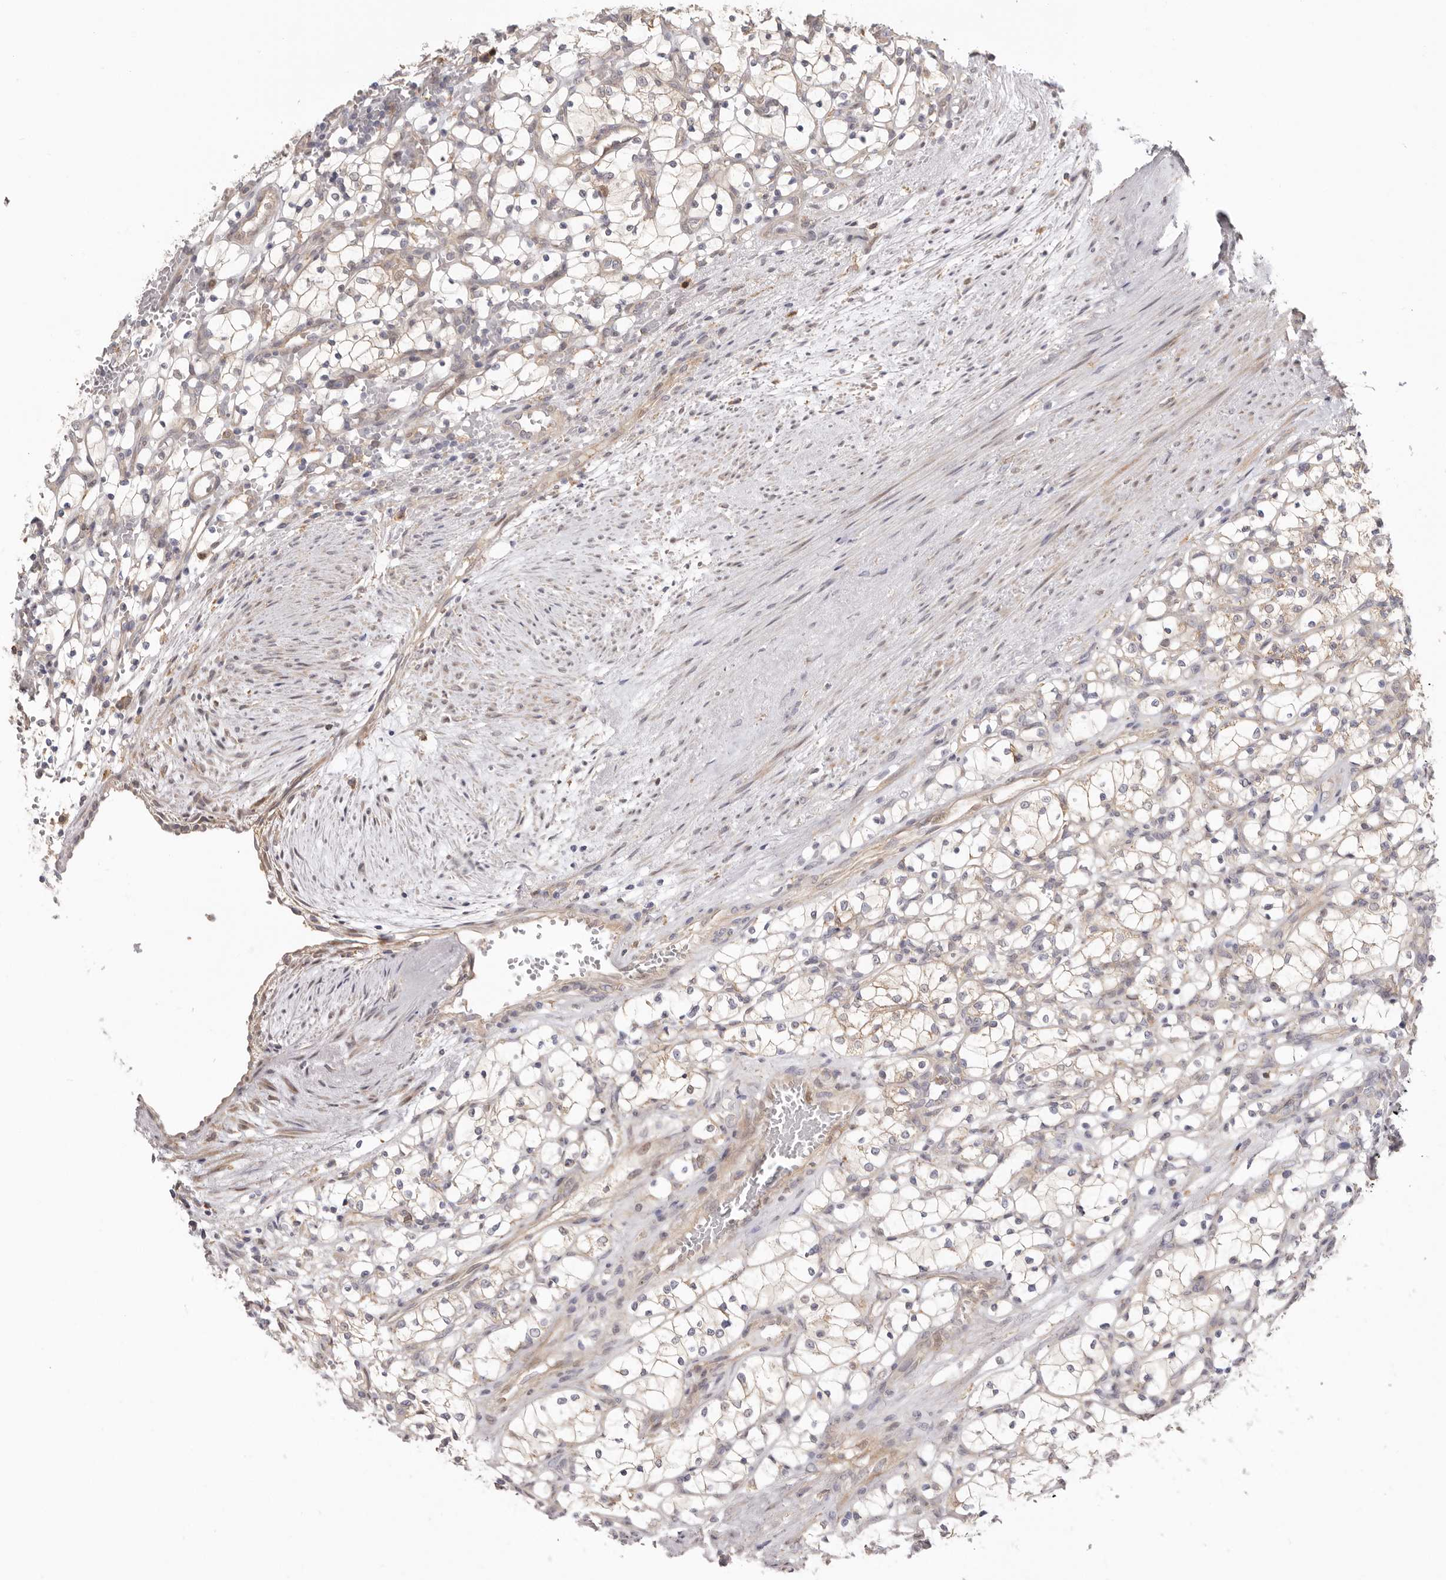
{"staining": {"intensity": "negative", "quantity": "none", "location": "none"}, "tissue": "renal cancer", "cell_type": "Tumor cells", "image_type": "cancer", "snomed": [{"axis": "morphology", "description": "Adenocarcinoma, NOS"}, {"axis": "topography", "description": "Kidney"}], "caption": "Protein analysis of renal cancer shows no significant positivity in tumor cells.", "gene": "MSRB2", "patient": {"sex": "female", "age": 69}}